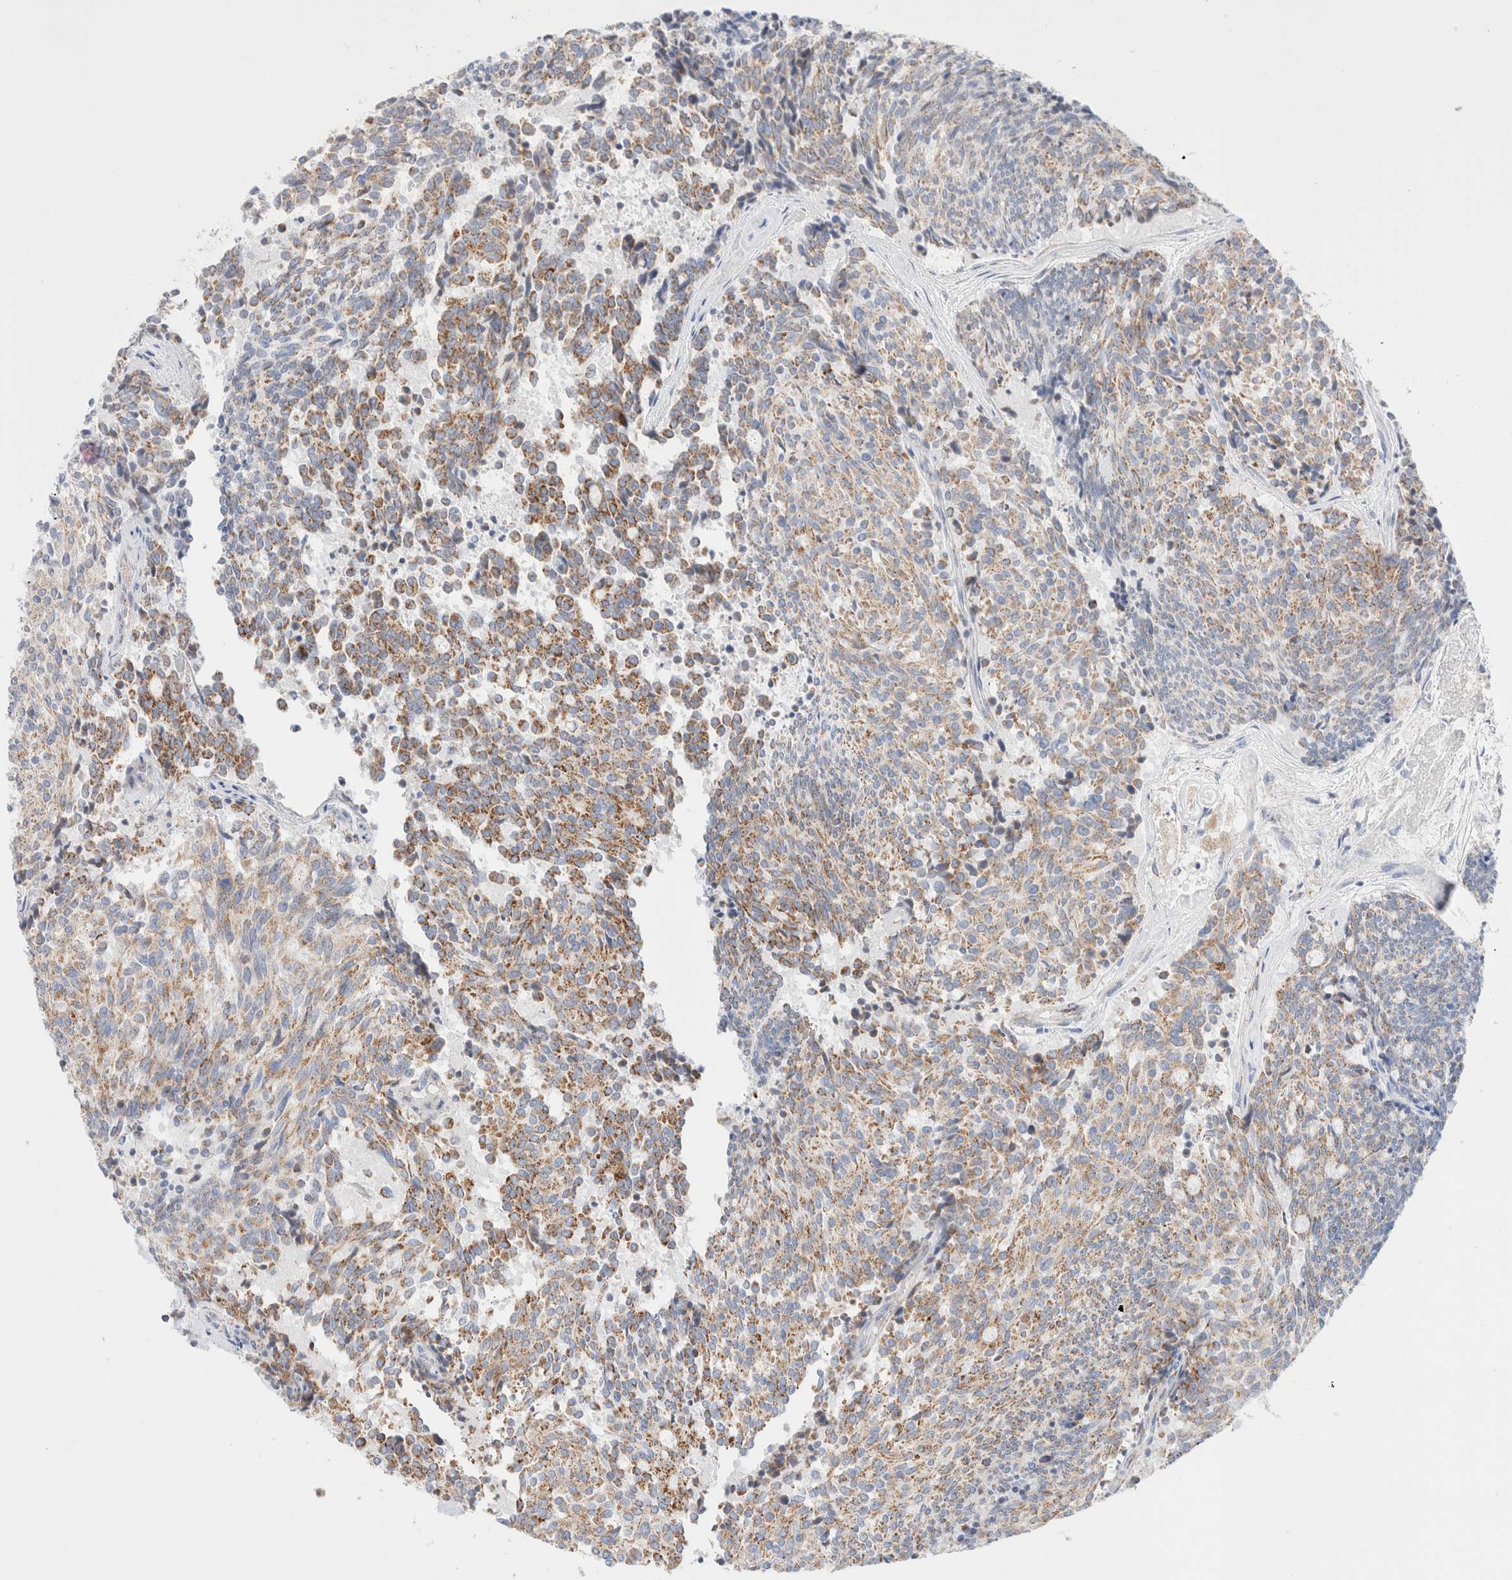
{"staining": {"intensity": "moderate", "quantity": ">75%", "location": "cytoplasmic/membranous"}, "tissue": "carcinoid", "cell_type": "Tumor cells", "image_type": "cancer", "snomed": [{"axis": "morphology", "description": "Carcinoid, malignant, NOS"}, {"axis": "topography", "description": "Pancreas"}], "caption": "Immunohistochemistry image of neoplastic tissue: human carcinoid stained using immunohistochemistry reveals medium levels of moderate protein expression localized specifically in the cytoplasmic/membranous of tumor cells, appearing as a cytoplasmic/membranous brown color.", "gene": "ATP6V1C1", "patient": {"sex": "female", "age": 54}}